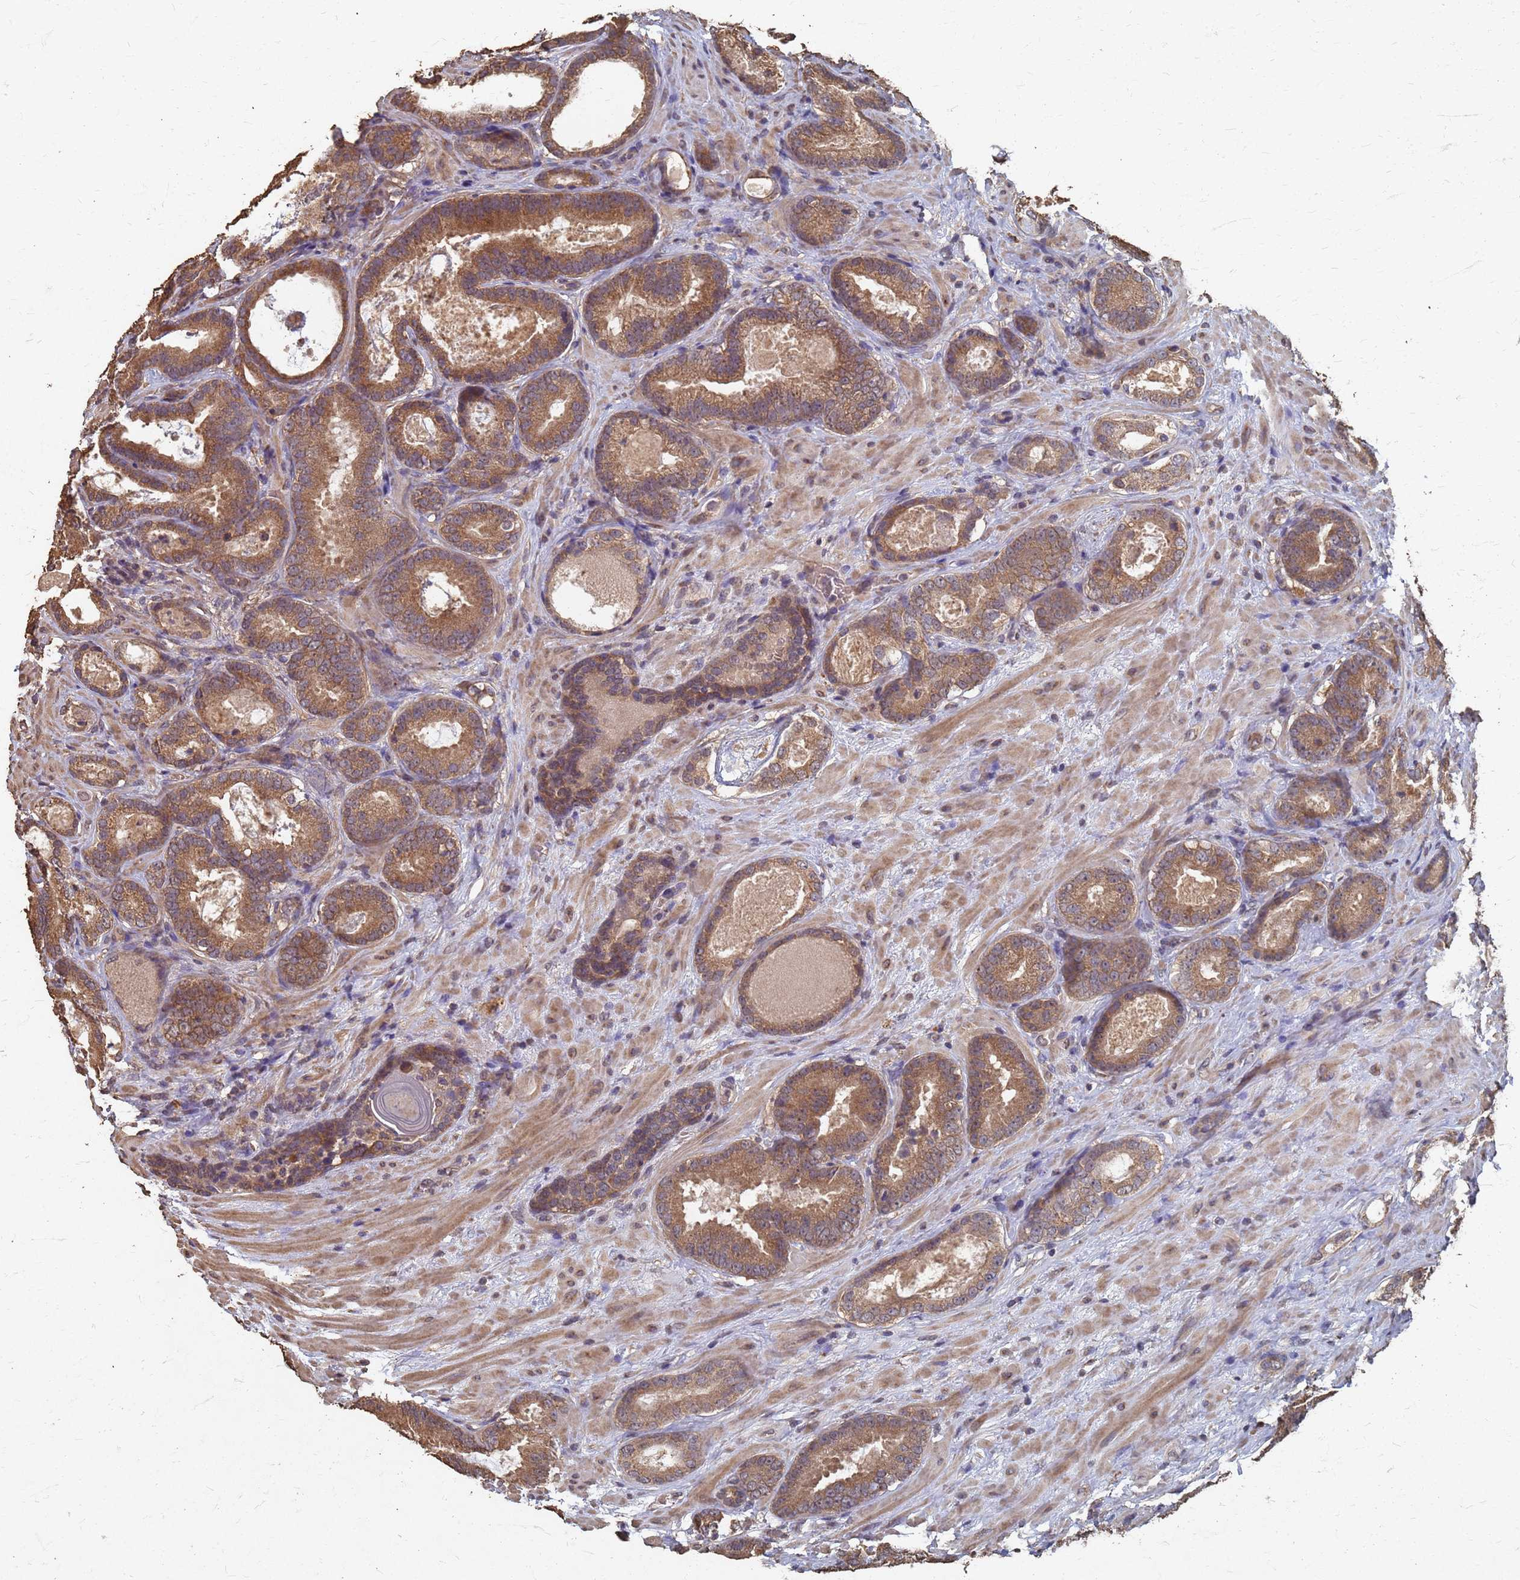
{"staining": {"intensity": "moderate", "quantity": ">75%", "location": "cytoplasmic/membranous"}, "tissue": "prostate cancer", "cell_type": "Tumor cells", "image_type": "cancer", "snomed": [{"axis": "morphology", "description": "Adenocarcinoma, High grade"}, {"axis": "topography", "description": "Prostate"}], "caption": "This micrograph reveals immunohistochemistry staining of prostate cancer (adenocarcinoma (high-grade)), with medium moderate cytoplasmic/membranous staining in approximately >75% of tumor cells.", "gene": "DPH5", "patient": {"sex": "male", "age": 66}}